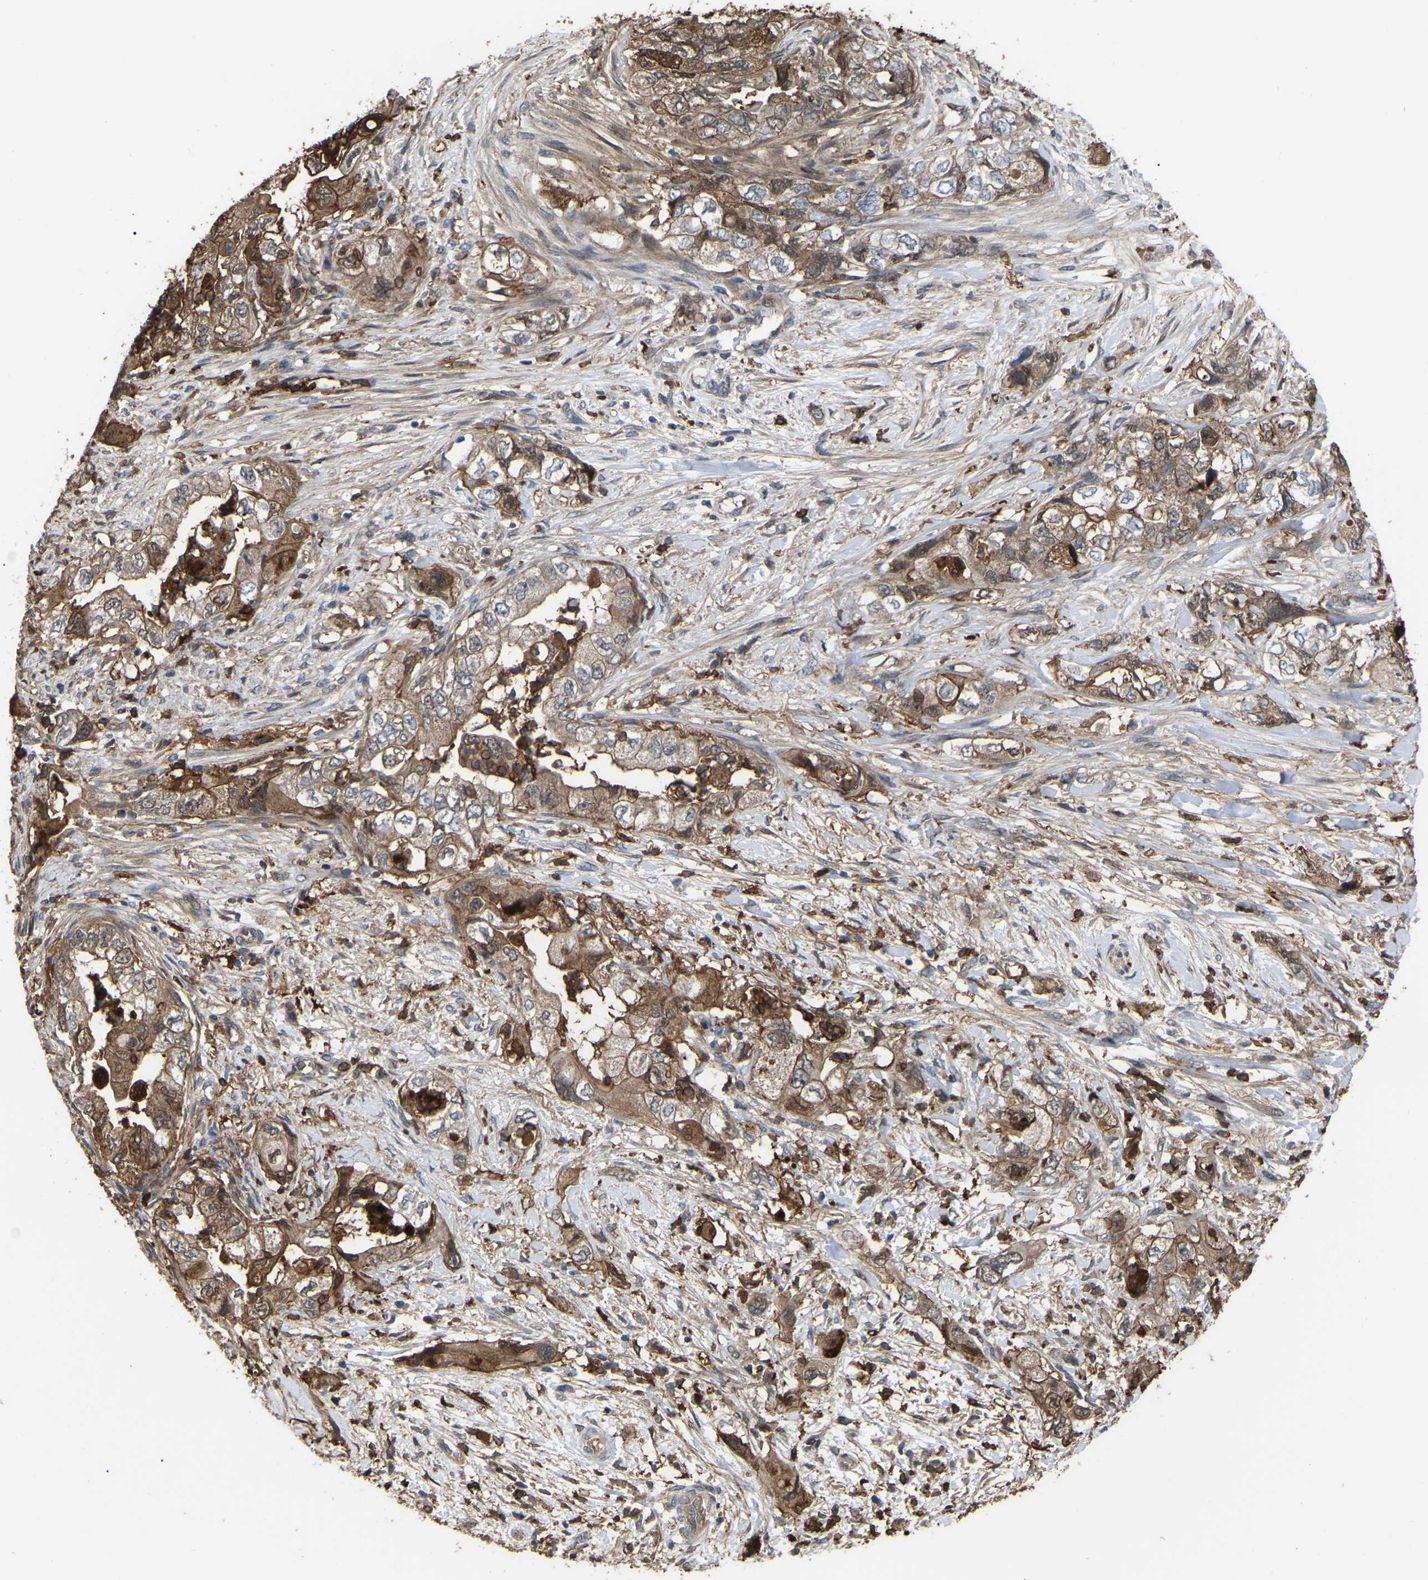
{"staining": {"intensity": "moderate", "quantity": ">75%", "location": "cytoplasmic/membranous"}, "tissue": "pancreatic cancer", "cell_type": "Tumor cells", "image_type": "cancer", "snomed": [{"axis": "morphology", "description": "Adenocarcinoma, NOS"}, {"axis": "topography", "description": "Pancreas"}], "caption": "DAB (3,3'-diaminobenzidine) immunohistochemical staining of adenocarcinoma (pancreatic) exhibits moderate cytoplasmic/membranous protein staining in about >75% of tumor cells.", "gene": "CIT", "patient": {"sex": "female", "age": 73}}